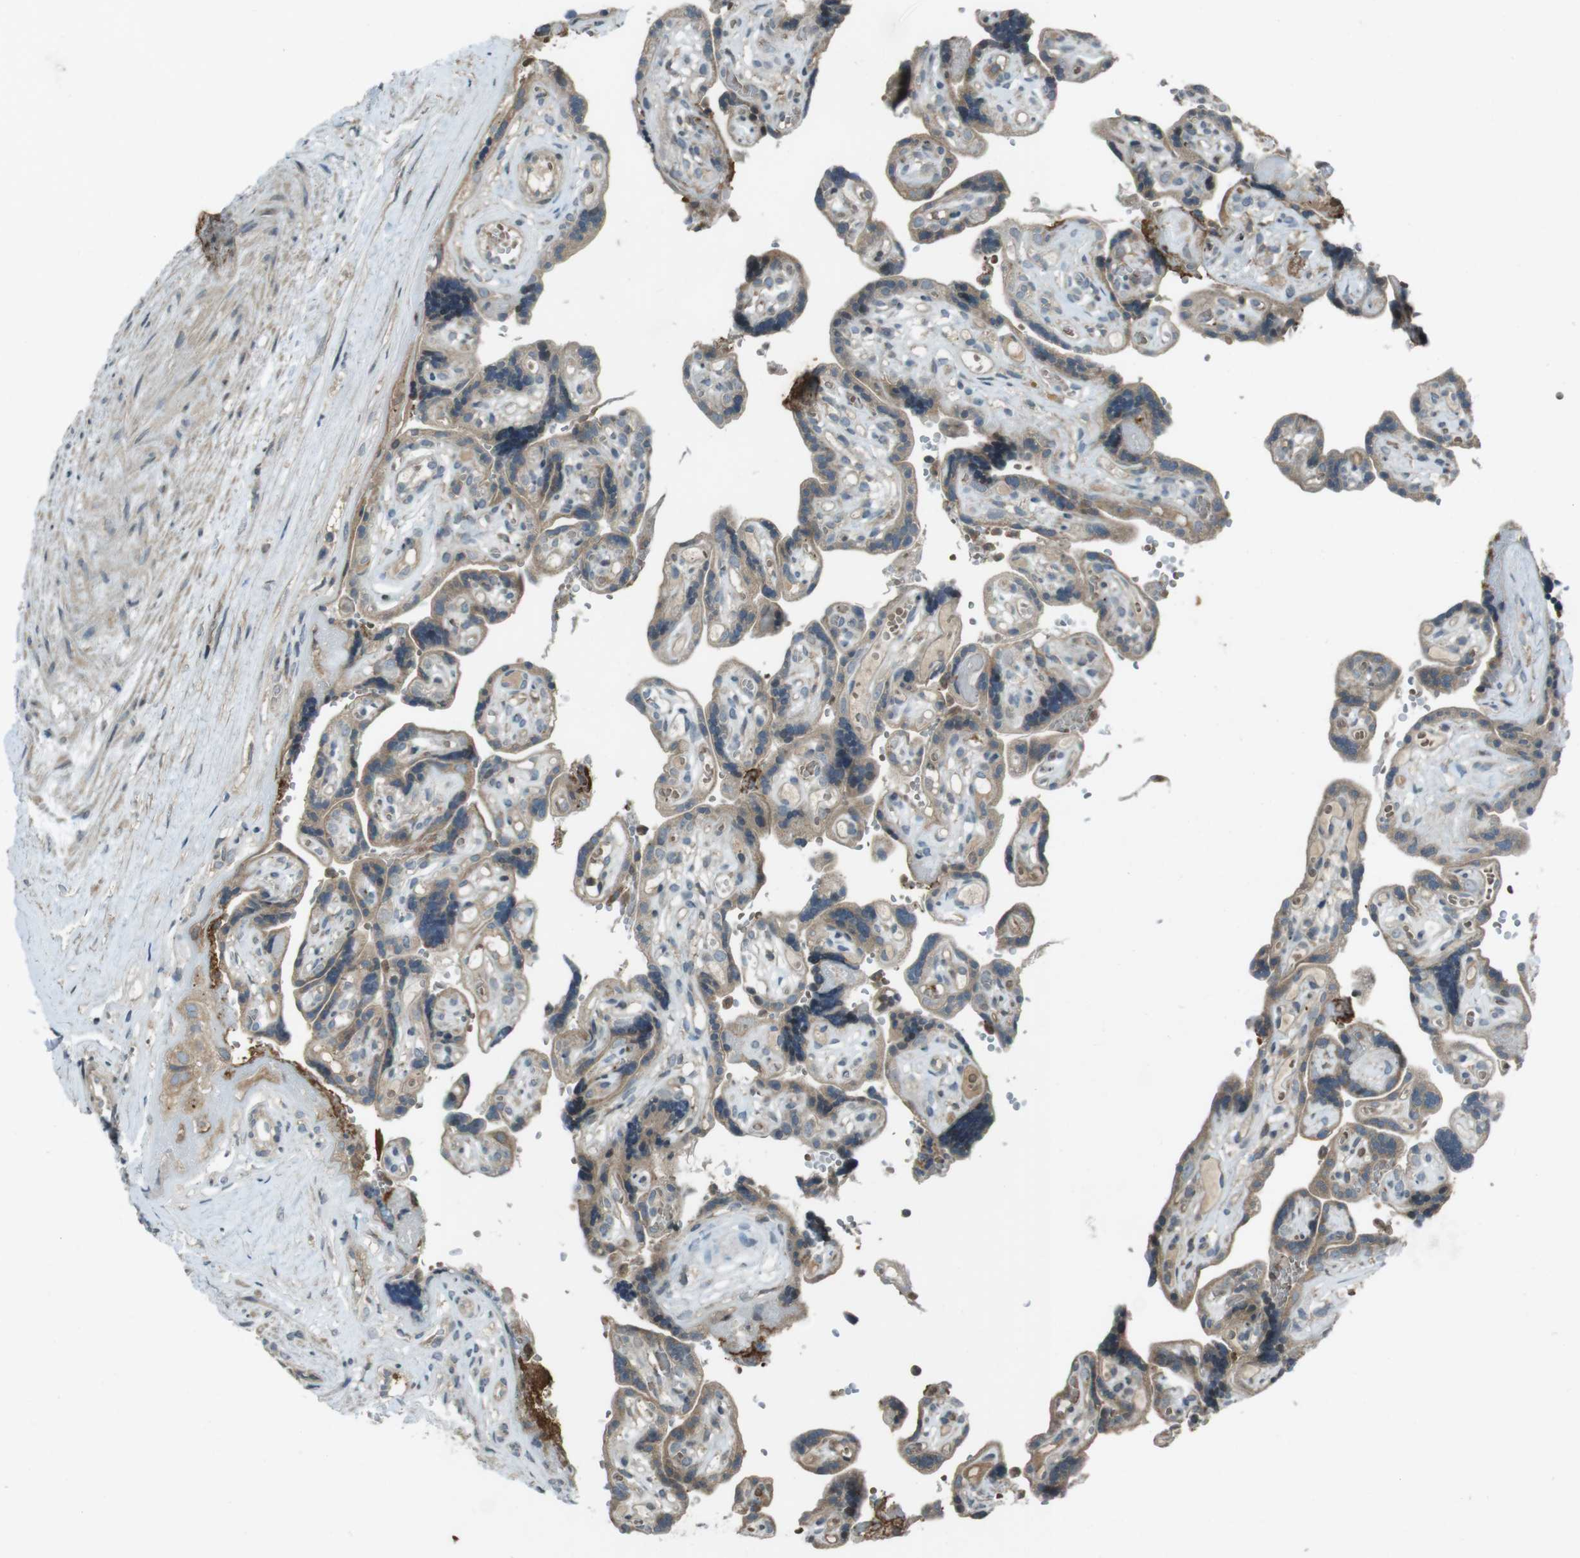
{"staining": {"intensity": "weak", "quantity": ">75%", "location": "cytoplasmic/membranous"}, "tissue": "placenta", "cell_type": "Decidual cells", "image_type": "normal", "snomed": [{"axis": "morphology", "description": "Normal tissue, NOS"}, {"axis": "topography", "description": "Placenta"}], "caption": "A histopathology image showing weak cytoplasmic/membranous positivity in about >75% of decidual cells in benign placenta, as visualized by brown immunohistochemical staining.", "gene": "ZYX", "patient": {"sex": "female", "age": 30}}